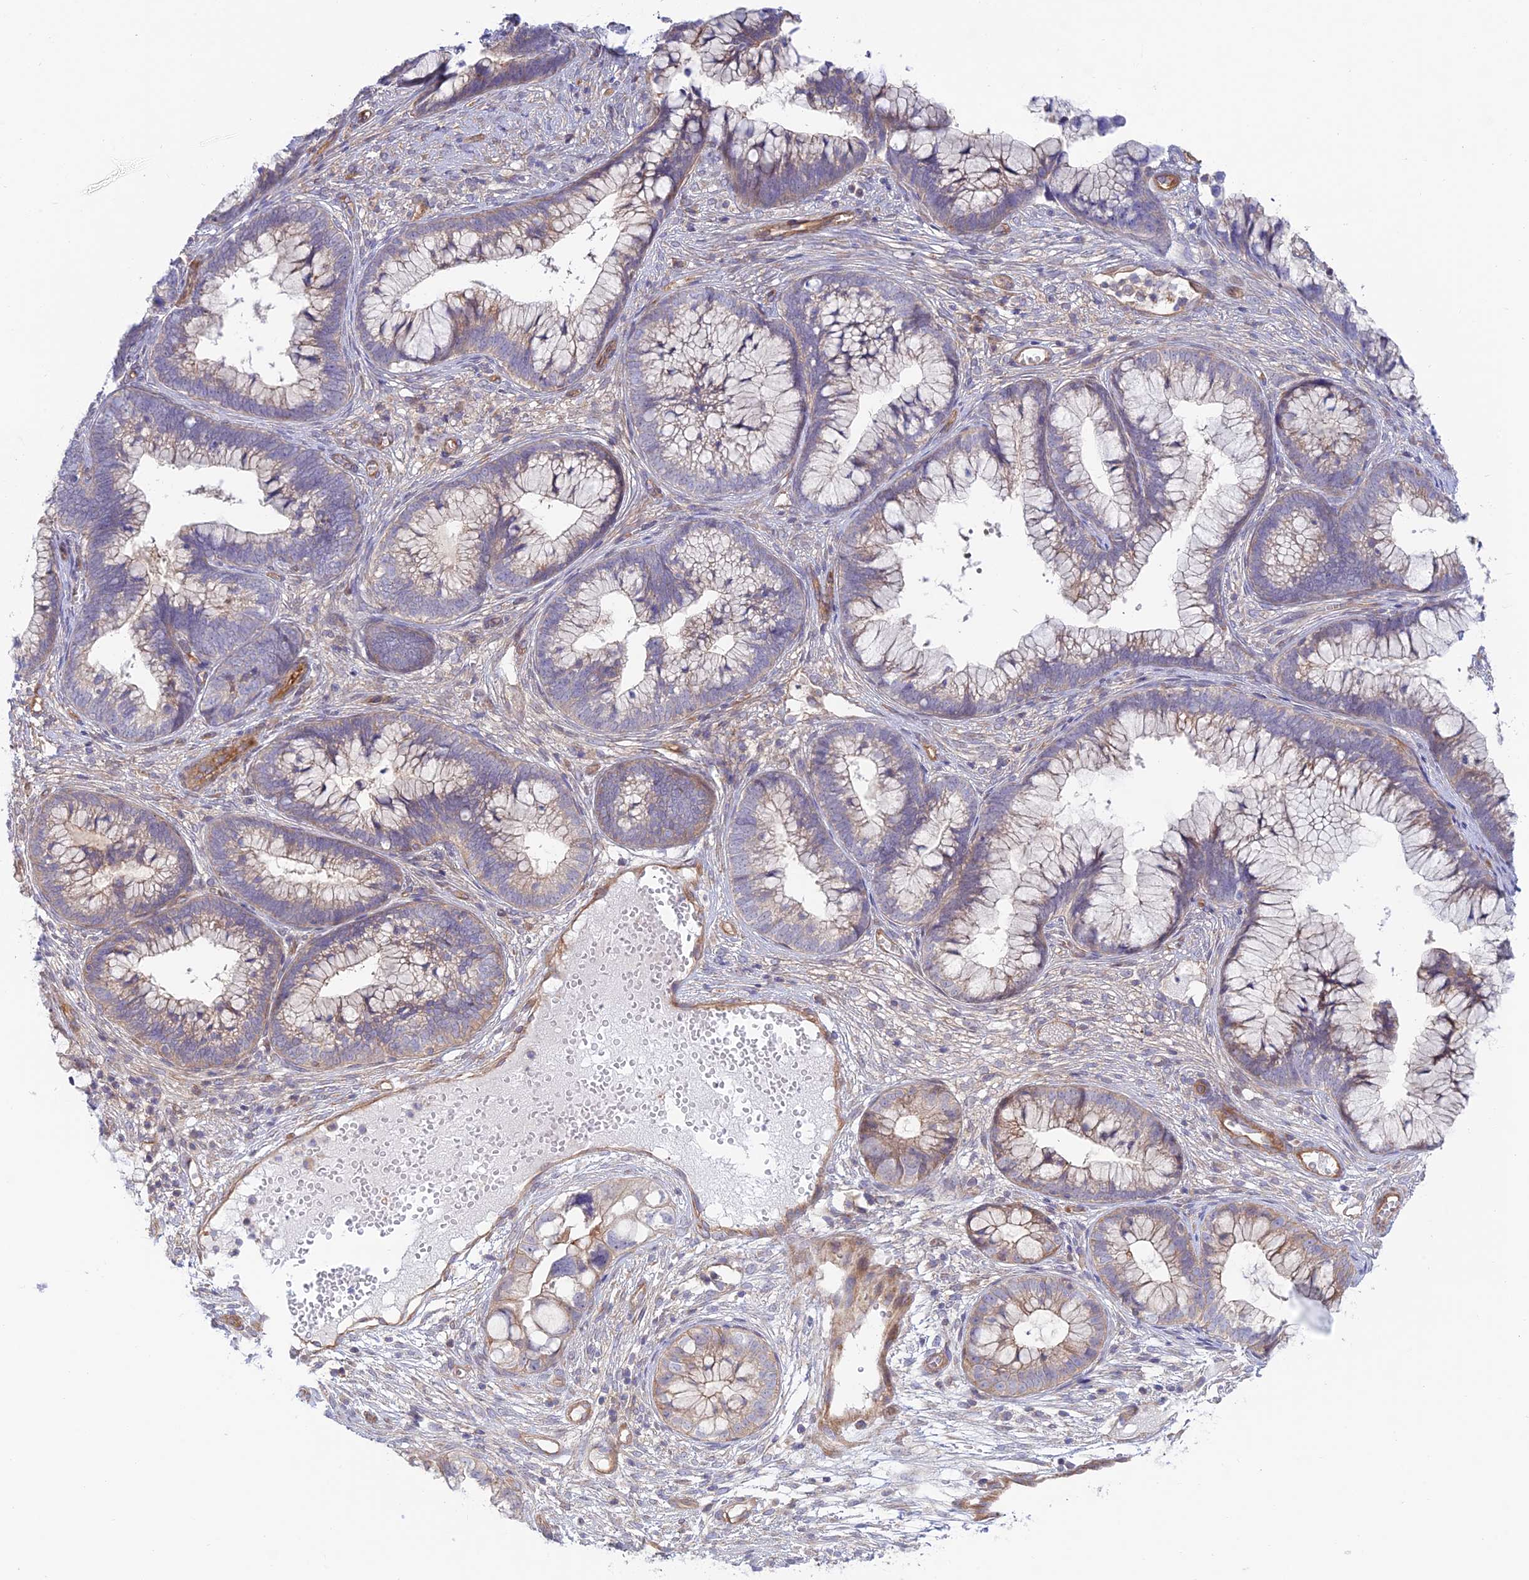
{"staining": {"intensity": "weak", "quantity": "<25%", "location": "cytoplasmic/membranous"}, "tissue": "cervical cancer", "cell_type": "Tumor cells", "image_type": "cancer", "snomed": [{"axis": "morphology", "description": "Adenocarcinoma, NOS"}, {"axis": "topography", "description": "Cervix"}], "caption": "The histopathology image exhibits no staining of tumor cells in cervical cancer (adenocarcinoma).", "gene": "KCNAB1", "patient": {"sex": "female", "age": 44}}